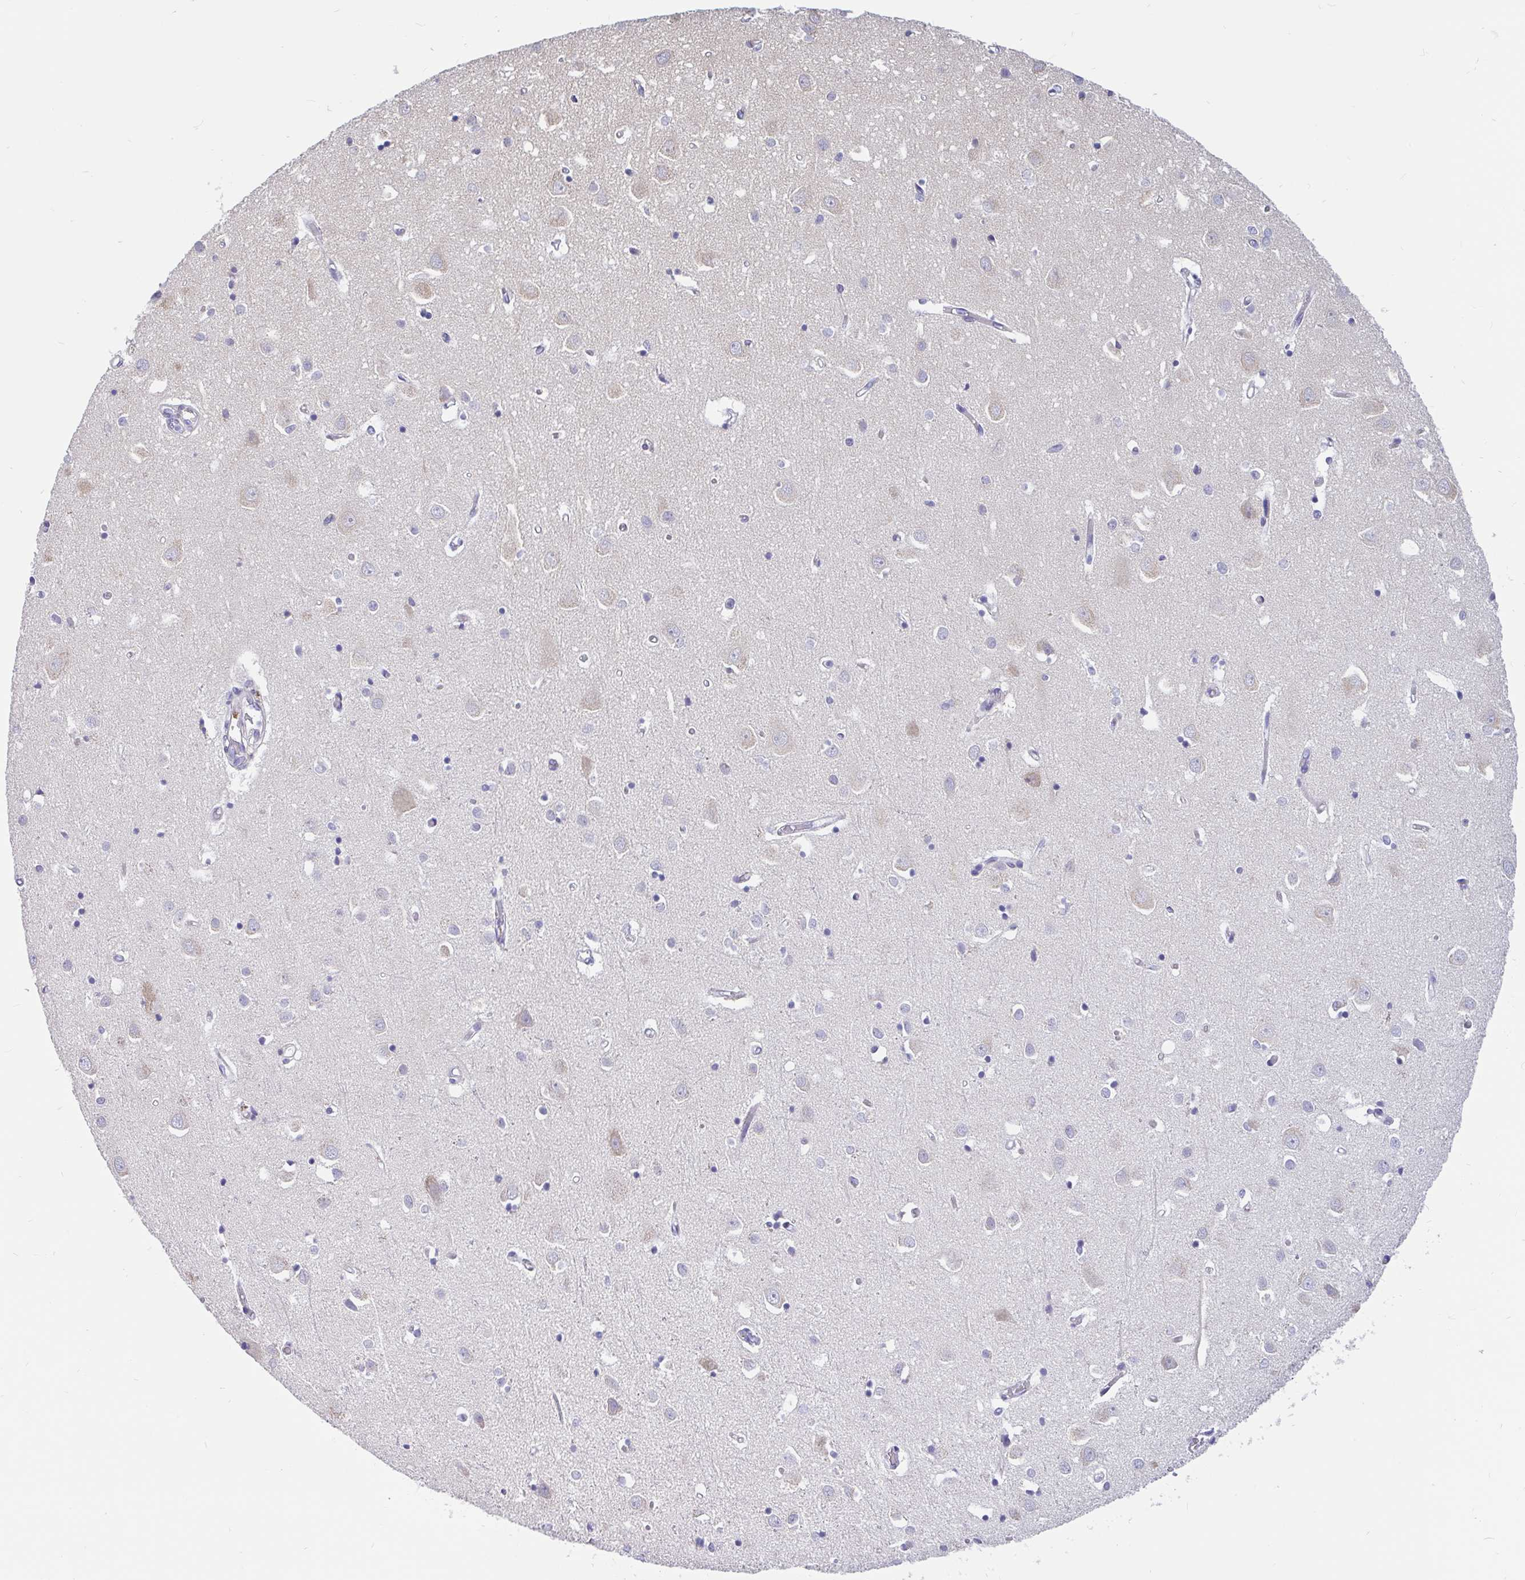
{"staining": {"intensity": "negative", "quantity": "none", "location": "none"}, "tissue": "cerebral cortex", "cell_type": "Endothelial cells", "image_type": "normal", "snomed": [{"axis": "morphology", "description": "Normal tissue, NOS"}, {"axis": "topography", "description": "Cerebral cortex"}], "caption": "IHC of benign human cerebral cortex exhibits no expression in endothelial cells.", "gene": "INTS5", "patient": {"sex": "male", "age": 70}}